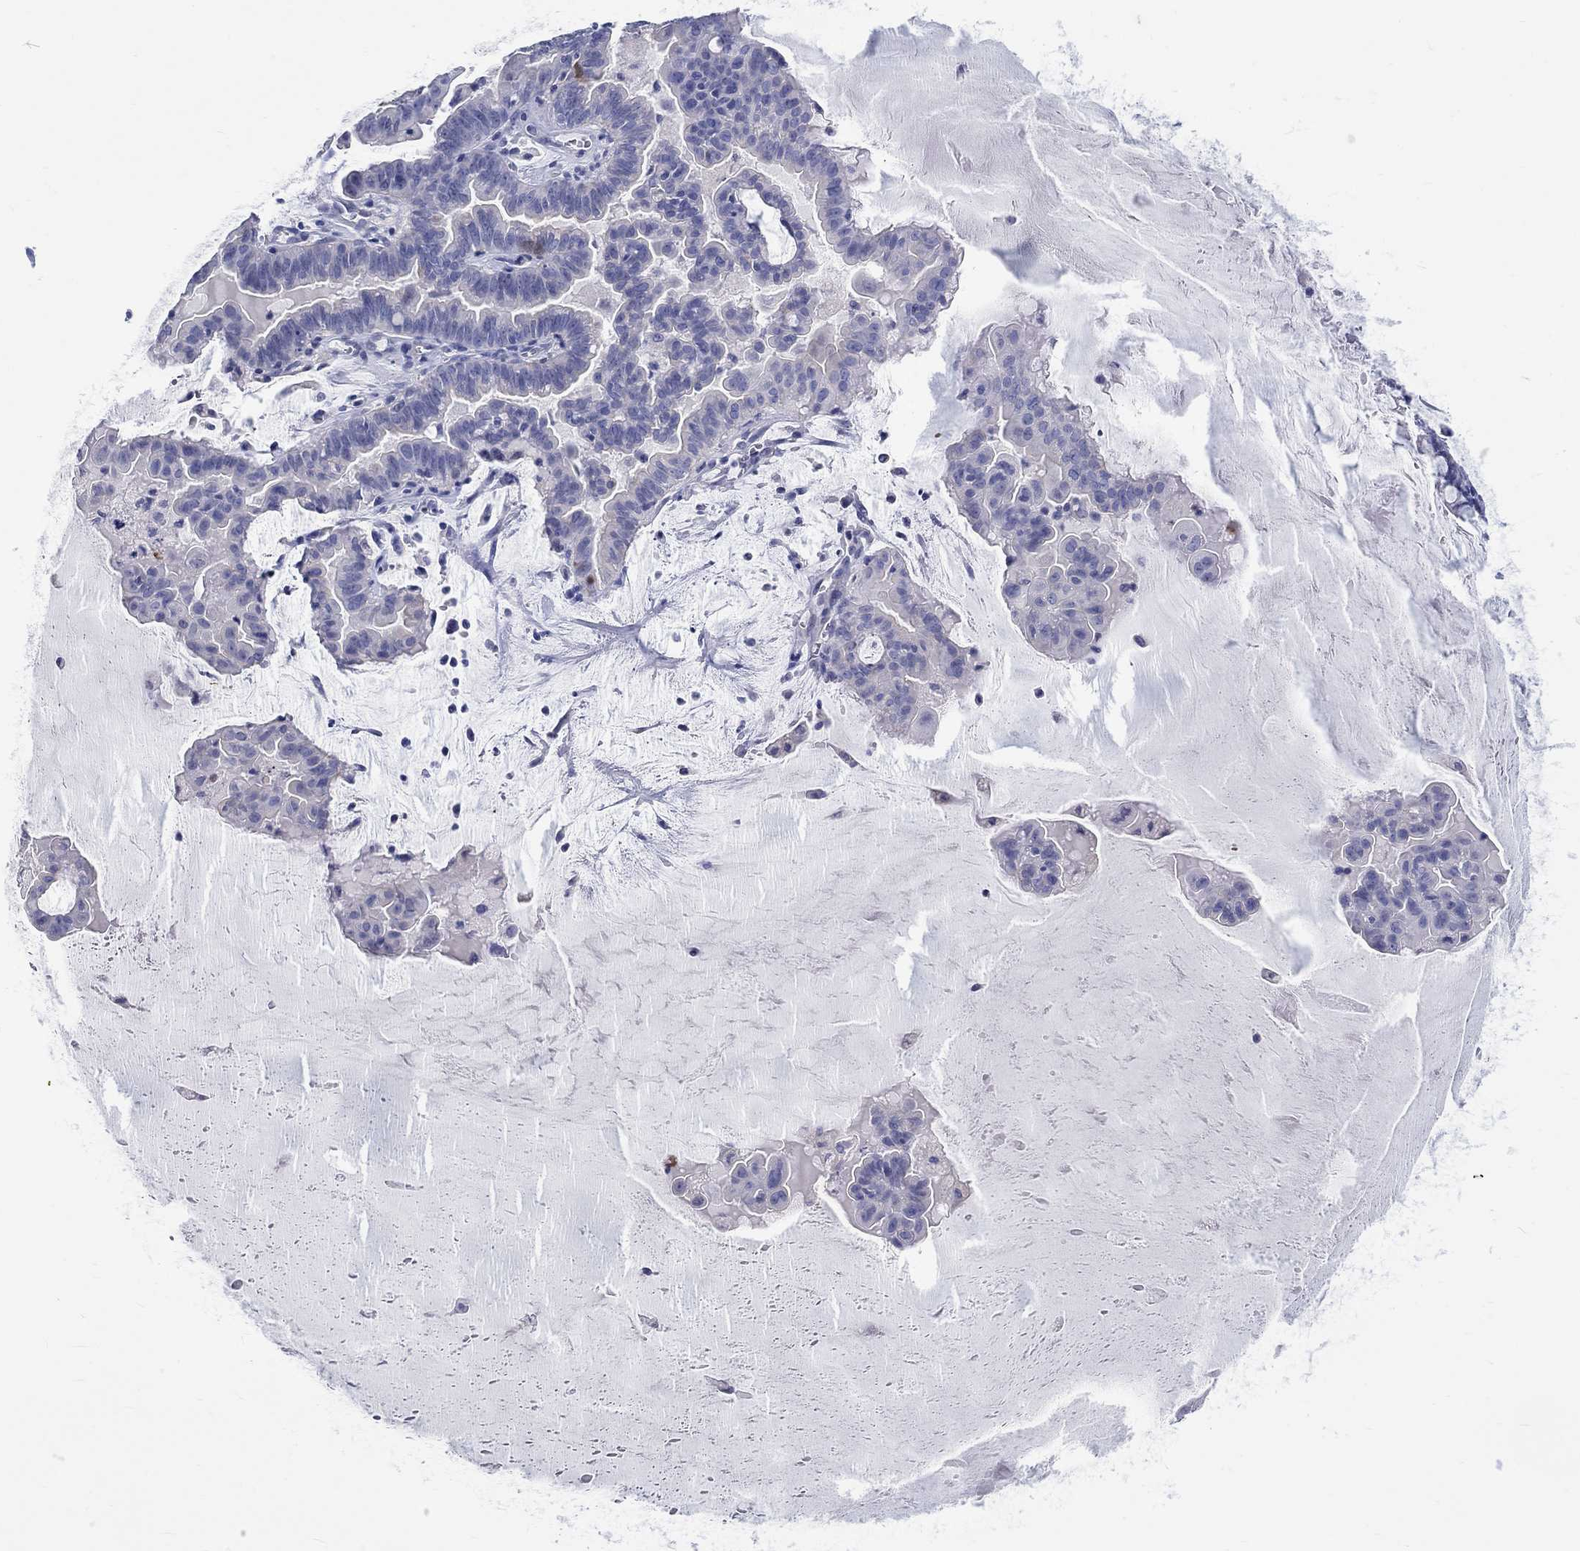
{"staining": {"intensity": "negative", "quantity": "none", "location": "none"}, "tissue": "ovarian cancer", "cell_type": "Tumor cells", "image_type": "cancer", "snomed": [{"axis": "morphology", "description": "Cystadenocarcinoma, mucinous, NOS"}, {"axis": "topography", "description": "Ovary"}], "caption": "Immunohistochemistry (IHC) histopathology image of human ovarian cancer stained for a protein (brown), which displays no positivity in tumor cells.", "gene": "SH2D7", "patient": {"sex": "female", "age": 63}}